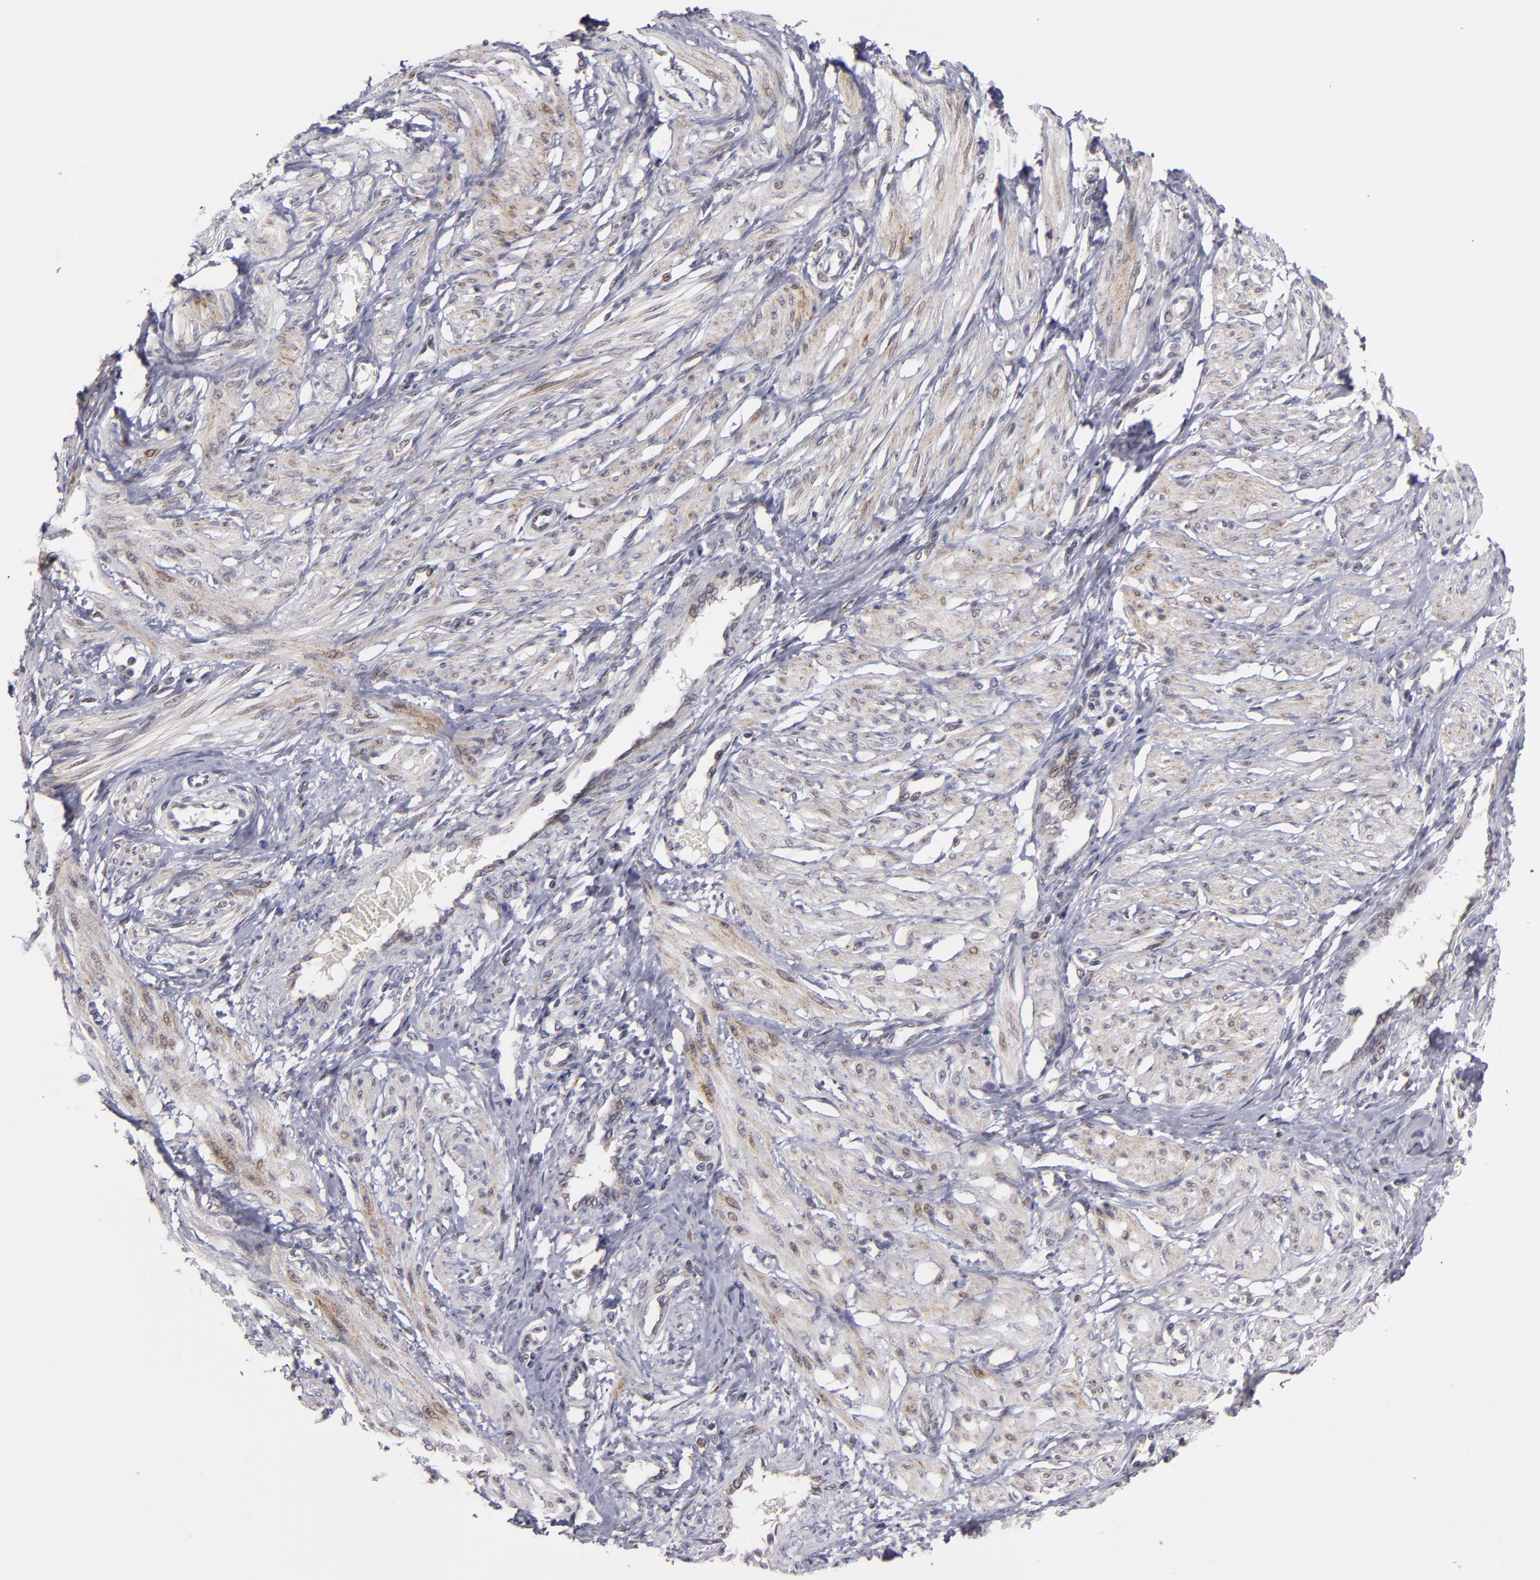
{"staining": {"intensity": "moderate", "quantity": ">75%", "location": "cytoplasmic/membranous"}, "tissue": "smooth muscle", "cell_type": "Smooth muscle cells", "image_type": "normal", "snomed": [{"axis": "morphology", "description": "Normal tissue, NOS"}, {"axis": "topography", "description": "Smooth muscle"}, {"axis": "topography", "description": "Uterus"}], "caption": "Moderate cytoplasmic/membranous staining is appreciated in about >75% of smooth muscle cells in normal smooth muscle. (Brightfield microscopy of DAB IHC at high magnification).", "gene": "CASP1", "patient": {"sex": "female", "age": 39}}